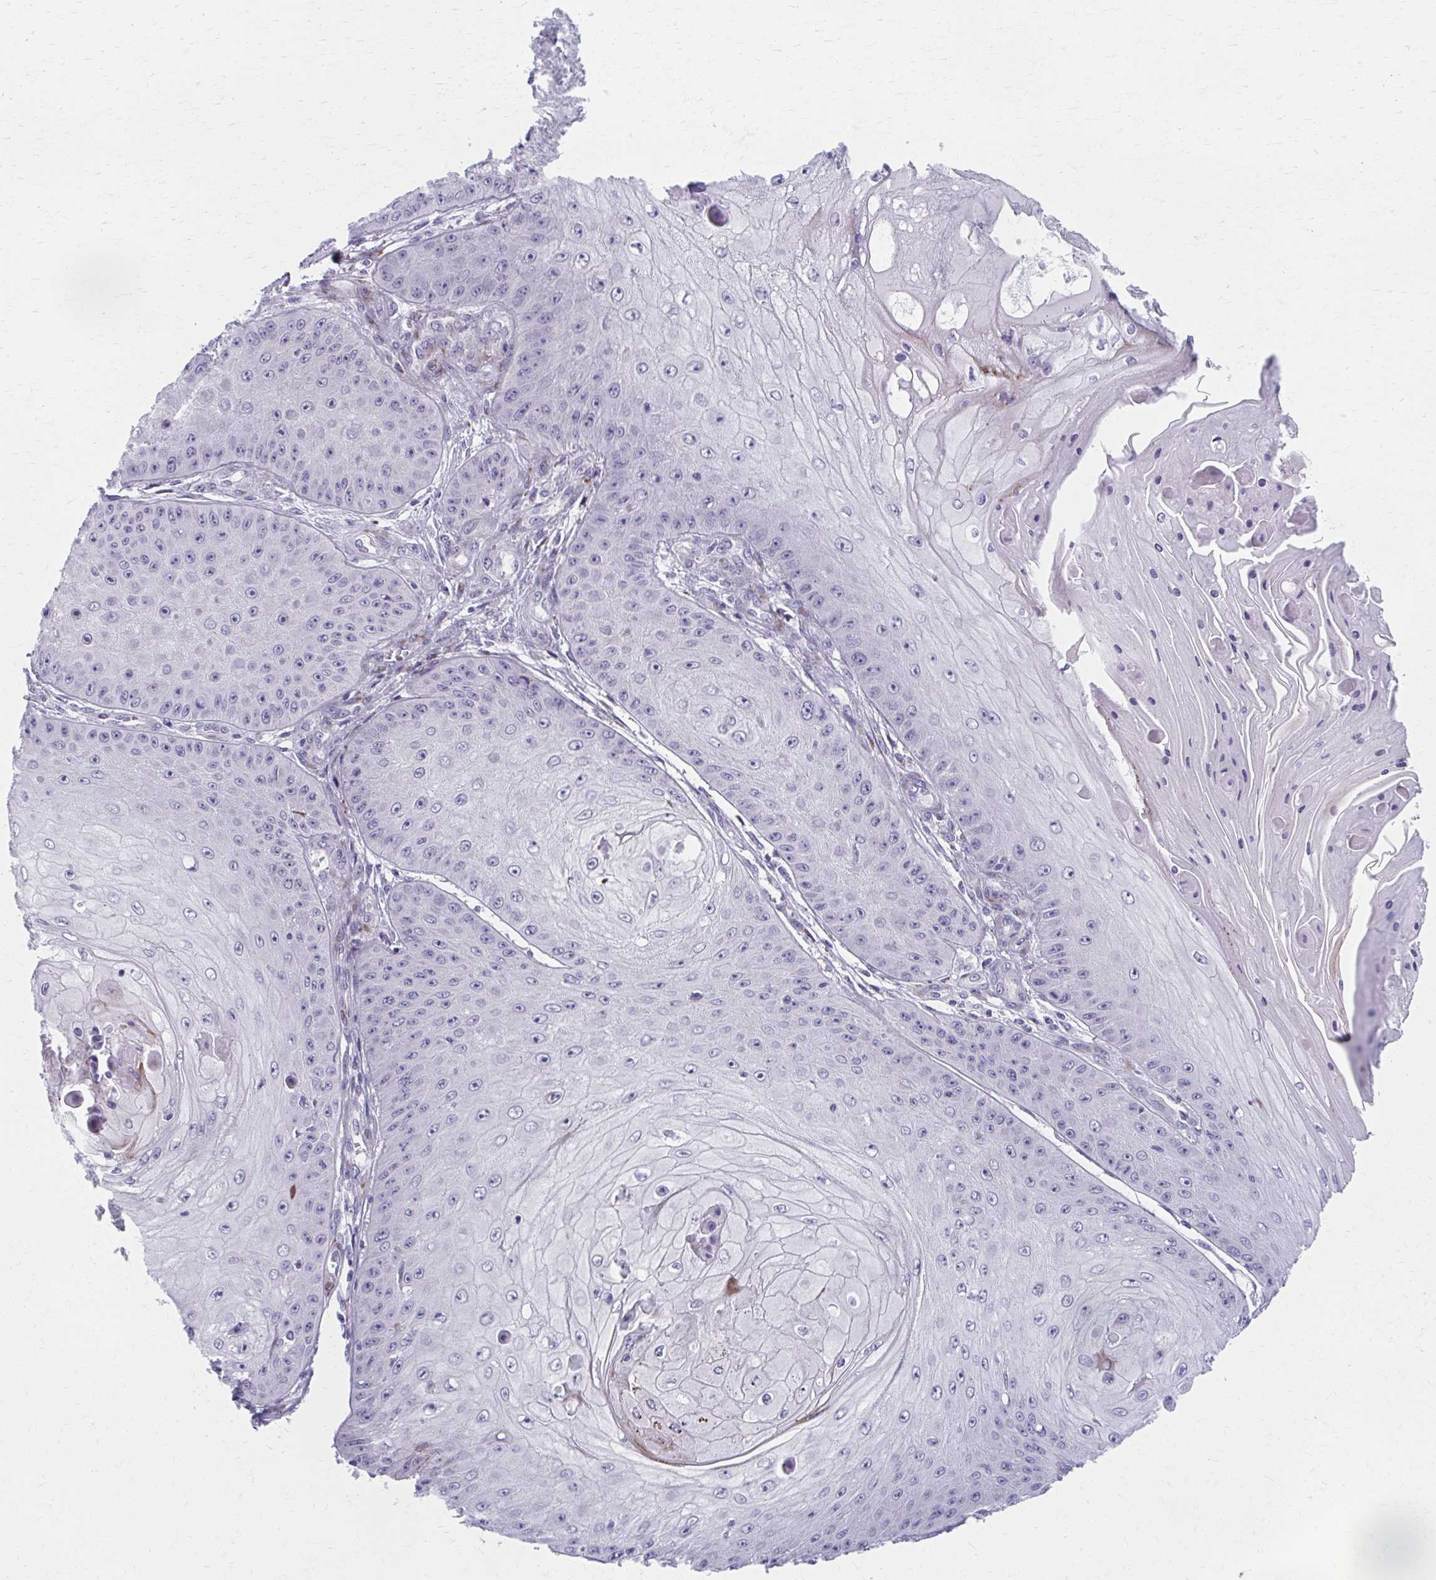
{"staining": {"intensity": "negative", "quantity": "none", "location": "none"}, "tissue": "skin cancer", "cell_type": "Tumor cells", "image_type": "cancer", "snomed": [{"axis": "morphology", "description": "Squamous cell carcinoma, NOS"}, {"axis": "topography", "description": "Skin"}], "caption": "An IHC image of skin cancer (squamous cell carcinoma) is shown. There is no staining in tumor cells of skin cancer (squamous cell carcinoma).", "gene": "OLFM2", "patient": {"sex": "male", "age": 70}}